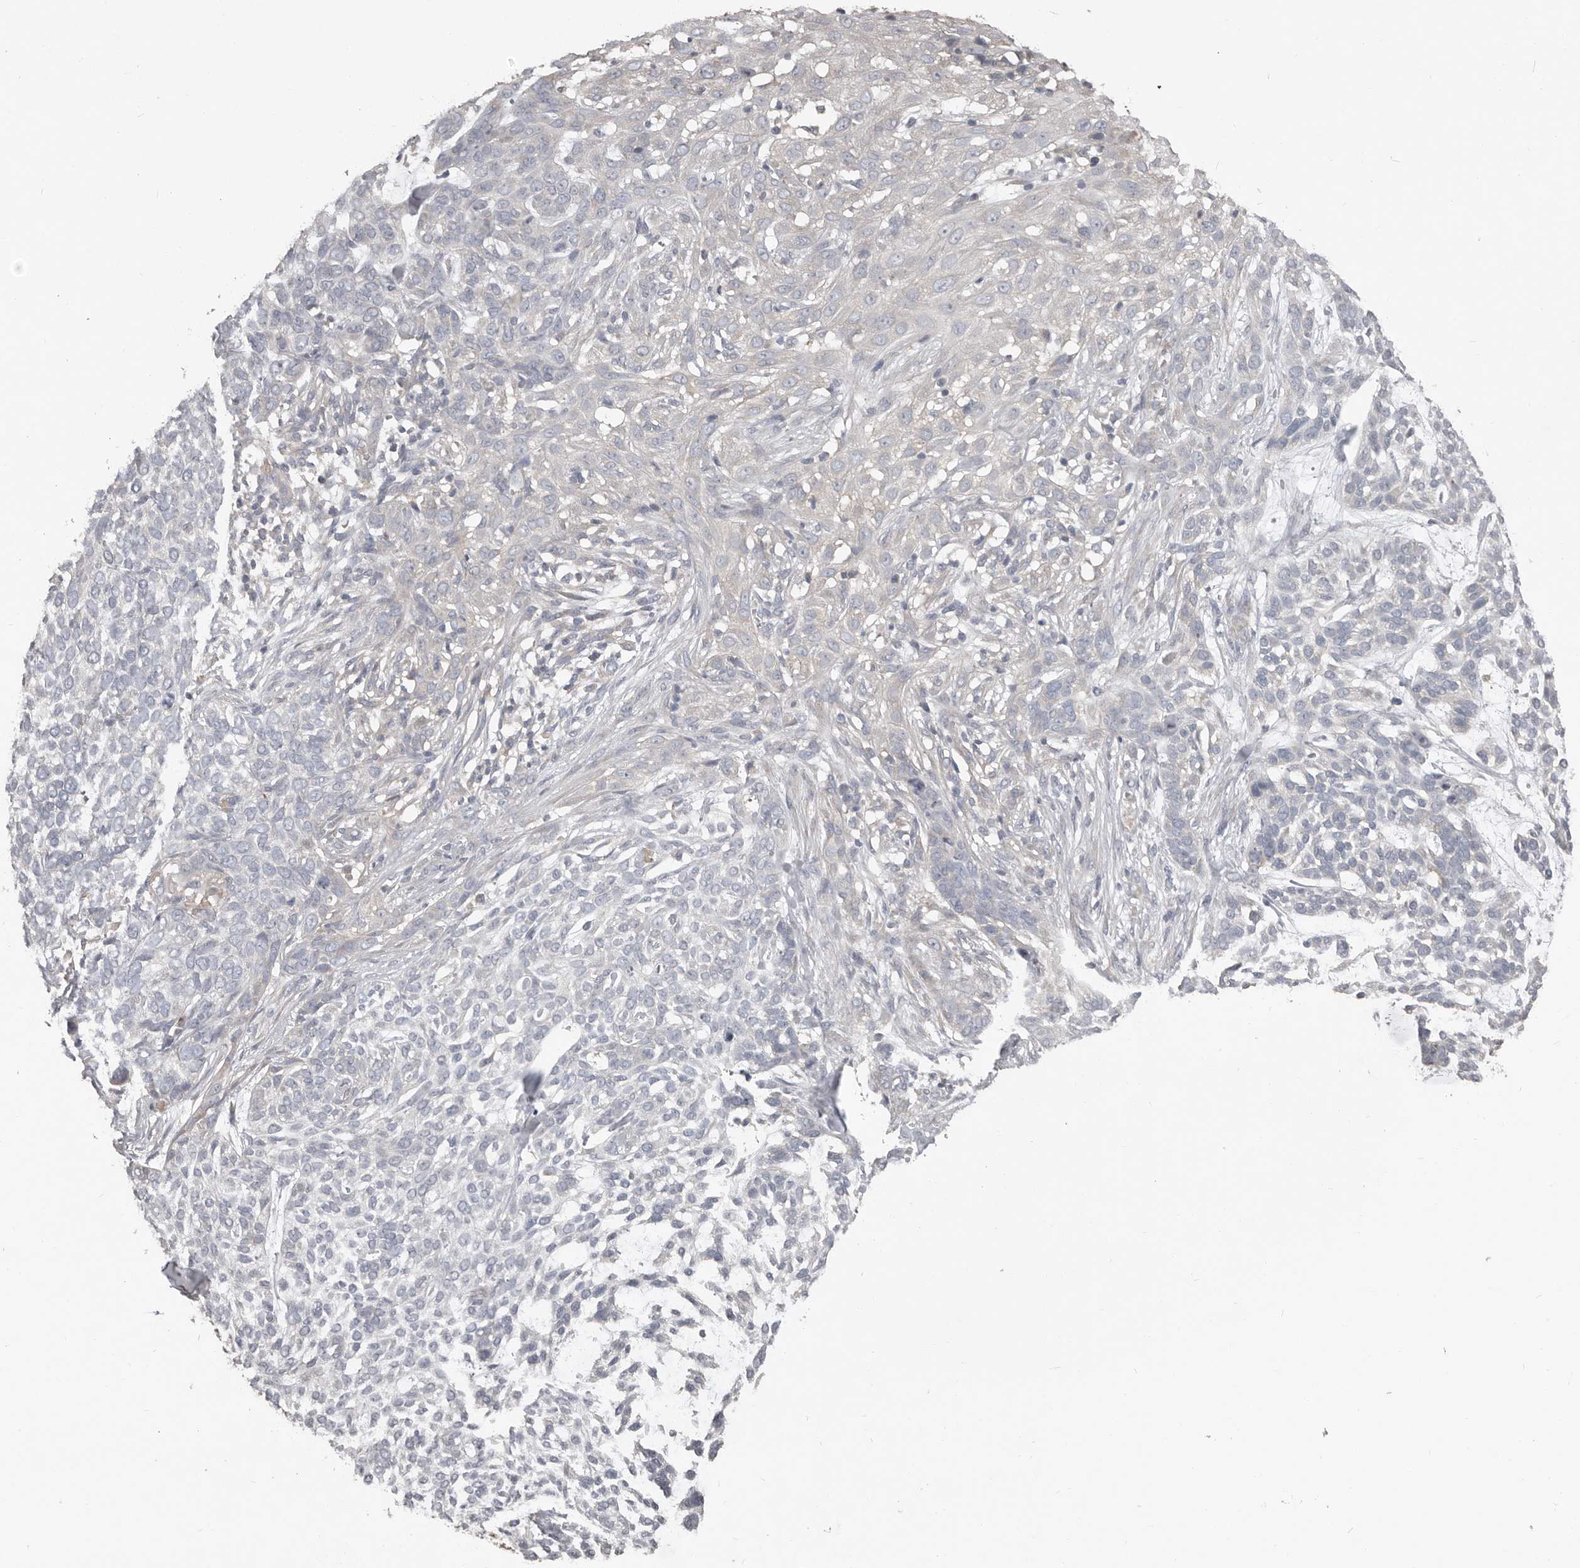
{"staining": {"intensity": "negative", "quantity": "none", "location": "none"}, "tissue": "skin cancer", "cell_type": "Tumor cells", "image_type": "cancer", "snomed": [{"axis": "morphology", "description": "Basal cell carcinoma"}, {"axis": "topography", "description": "Skin"}], "caption": "Tumor cells show no significant protein positivity in skin cancer.", "gene": "CA6", "patient": {"sex": "female", "age": 64}}